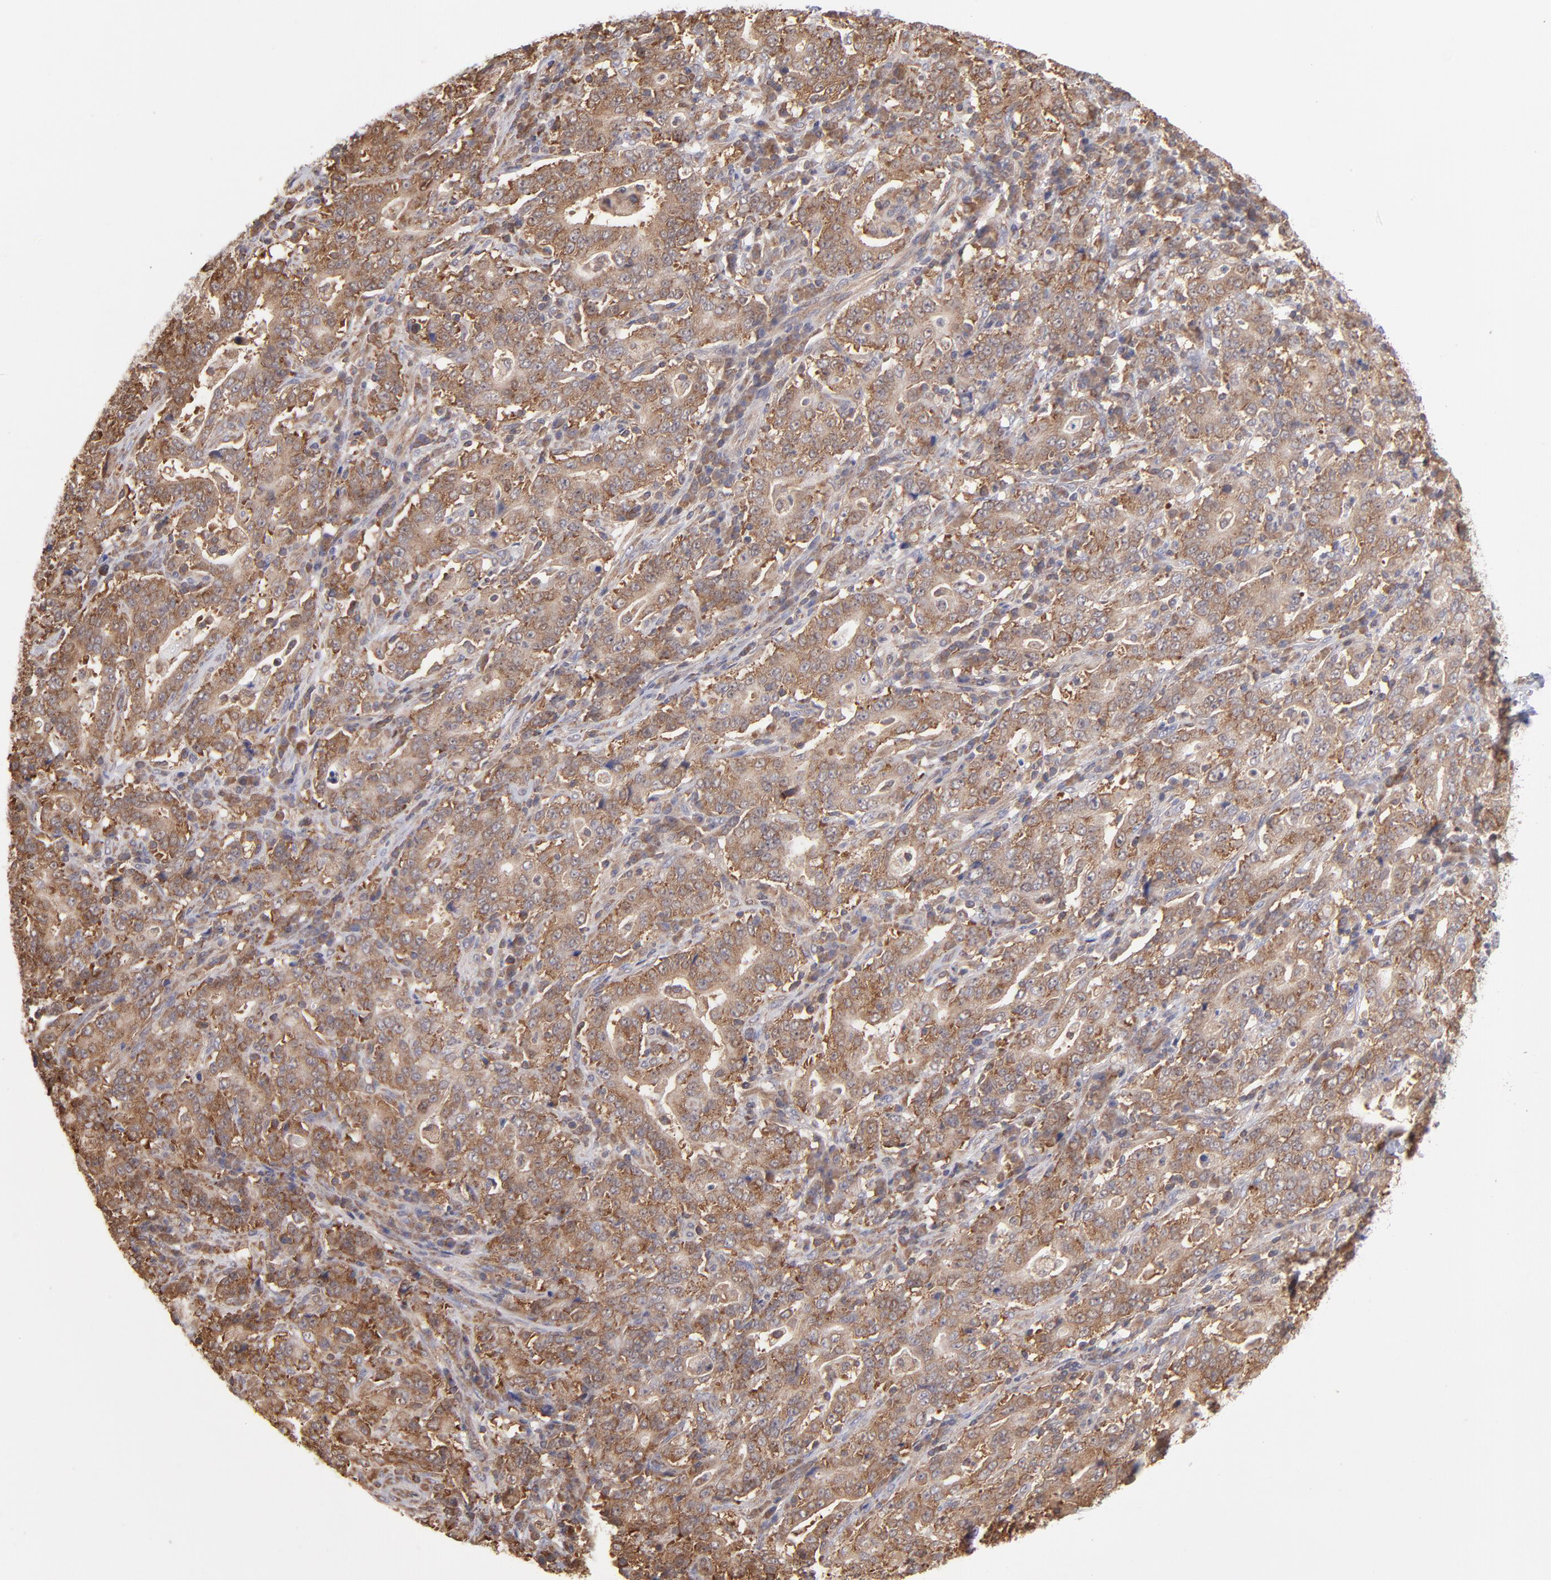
{"staining": {"intensity": "moderate", "quantity": ">75%", "location": "cytoplasmic/membranous"}, "tissue": "stomach cancer", "cell_type": "Tumor cells", "image_type": "cancer", "snomed": [{"axis": "morphology", "description": "Normal tissue, NOS"}, {"axis": "morphology", "description": "Adenocarcinoma, NOS"}, {"axis": "topography", "description": "Stomach, upper"}, {"axis": "topography", "description": "Stomach"}], "caption": "Protein analysis of stomach cancer tissue shows moderate cytoplasmic/membranous positivity in approximately >75% of tumor cells.", "gene": "MAPRE1", "patient": {"sex": "male", "age": 59}}